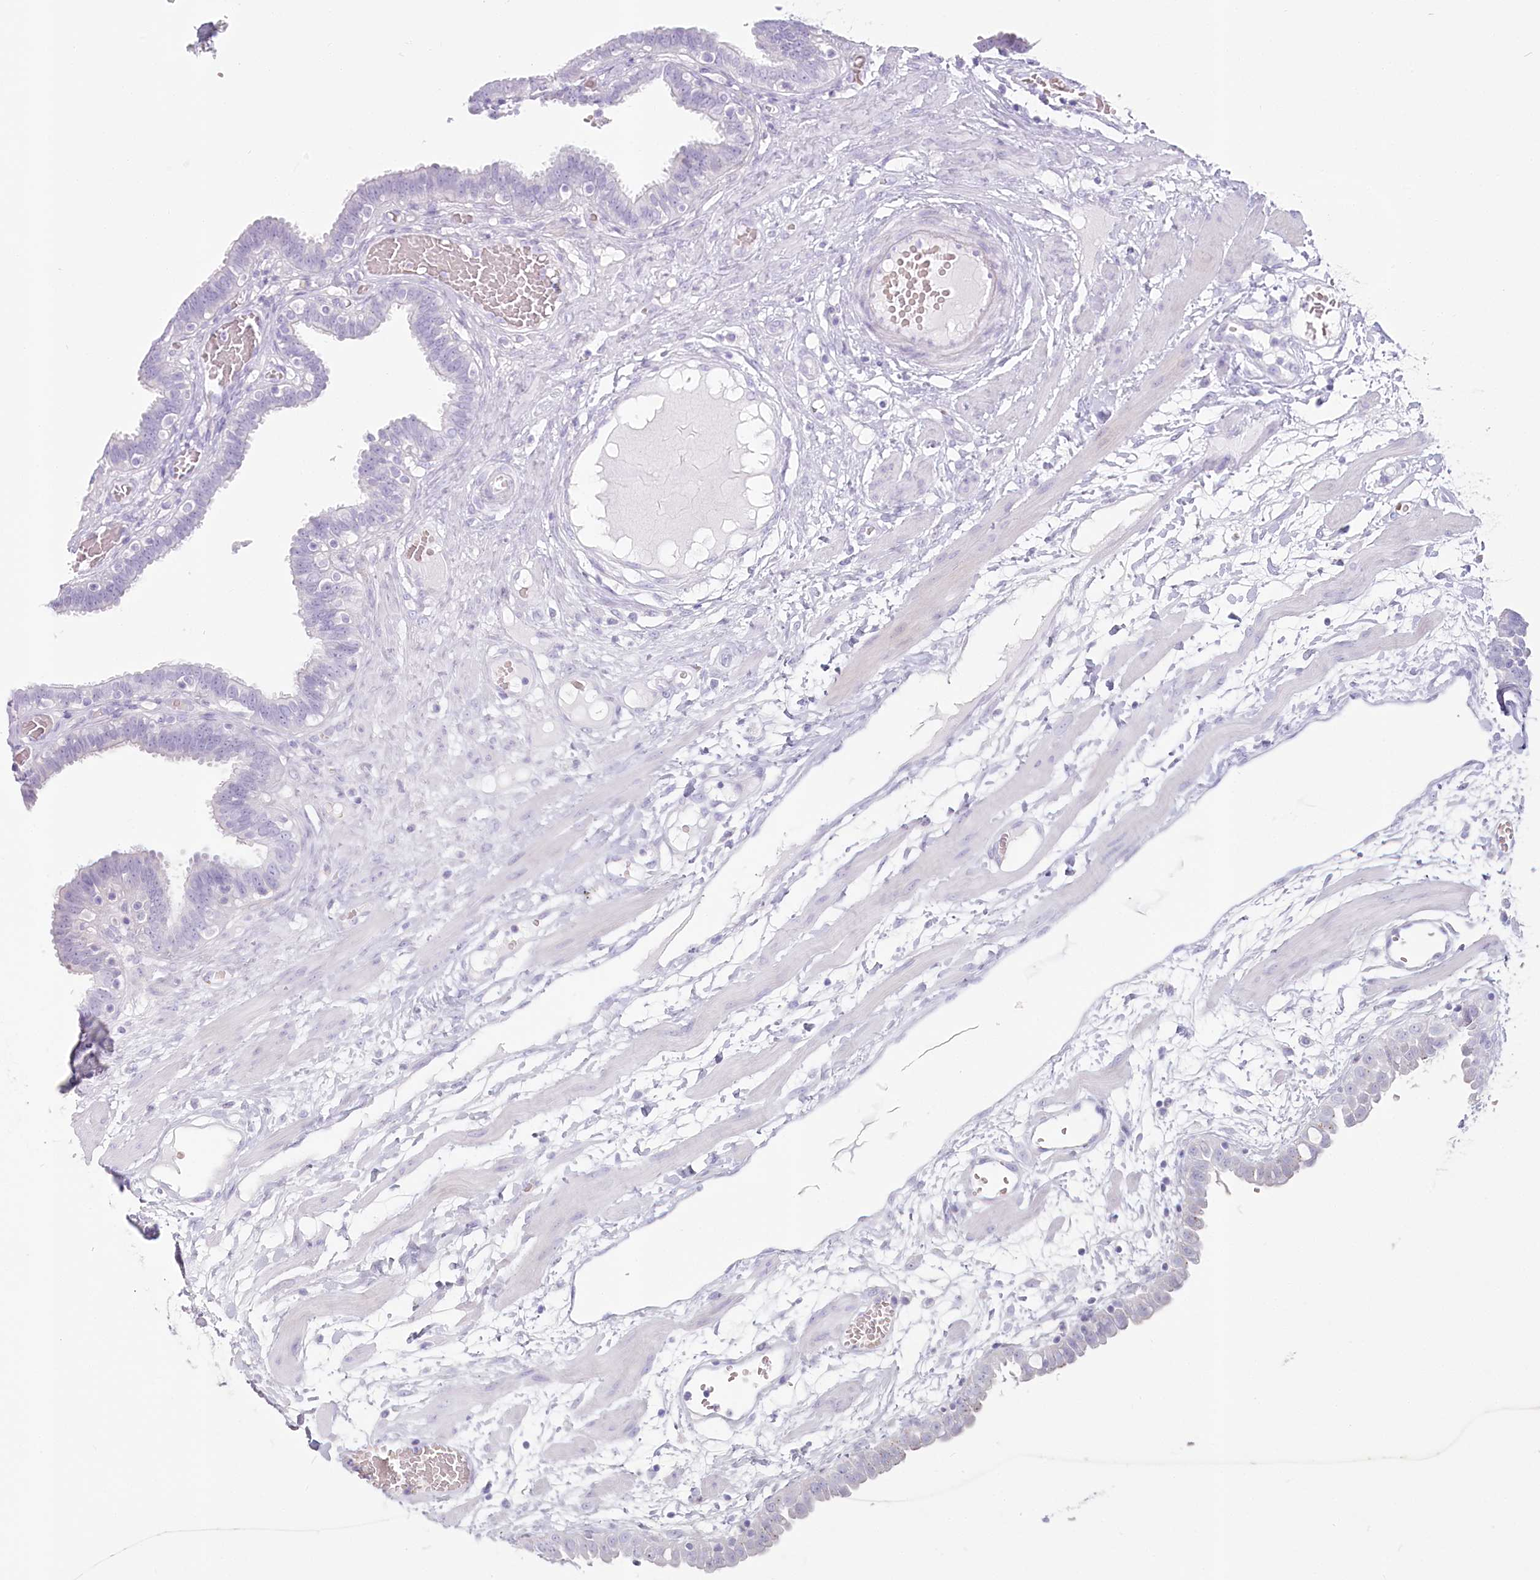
{"staining": {"intensity": "negative", "quantity": "none", "location": "none"}, "tissue": "fallopian tube", "cell_type": "Glandular cells", "image_type": "normal", "snomed": [{"axis": "morphology", "description": "Normal tissue, NOS"}, {"axis": "topography", "description": "Fallopian tube"}, {"axis": "topography", "description": "Placenta"}], "caption": "This is a image of immunohistochemistry (IHC) staining of normal fallopian tube, which shows no staining in glandular cells.", "gene": "IFIT5", "patient": {"sex": "female", "age": 32}}